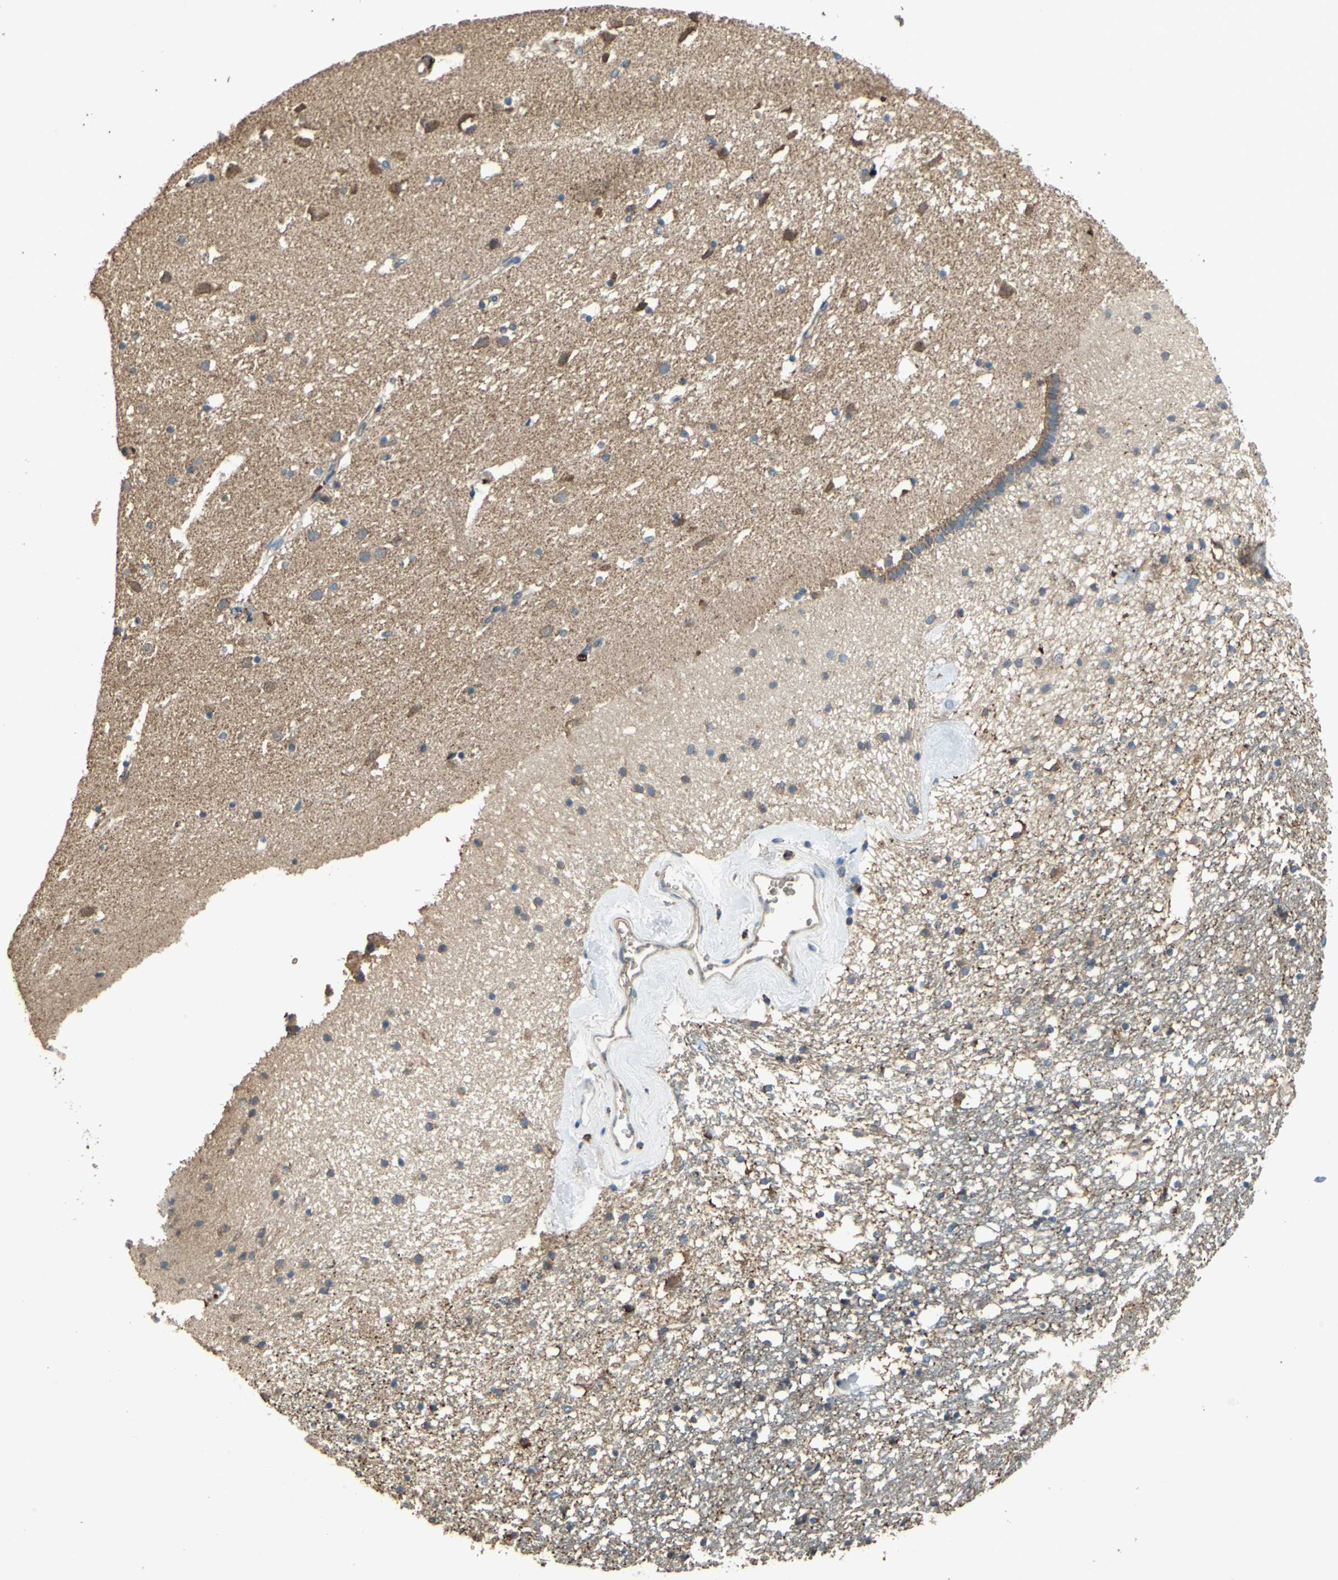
{"staining": {"intensity": "strong", "quantity": "25%-75%", "location": "cytoplasmic/membranous"}, "tissue": "caudate", "cell_type": "Glial cells", "image_type": "normal", "snomed": [{"axis": "morphology", "description": "Normal tissue, NOS"}, {"axis": "topography", "description": "Lateral ventricle wall"}], "caption": "Immunohistochemistry of unremarkable caudate reveals high levels of strong cytoplasmic/membranous expression in approximately 25%-75% of glial cells.", "gene": "POLRMT", "patient": {"sex": "male", "age": 45}}